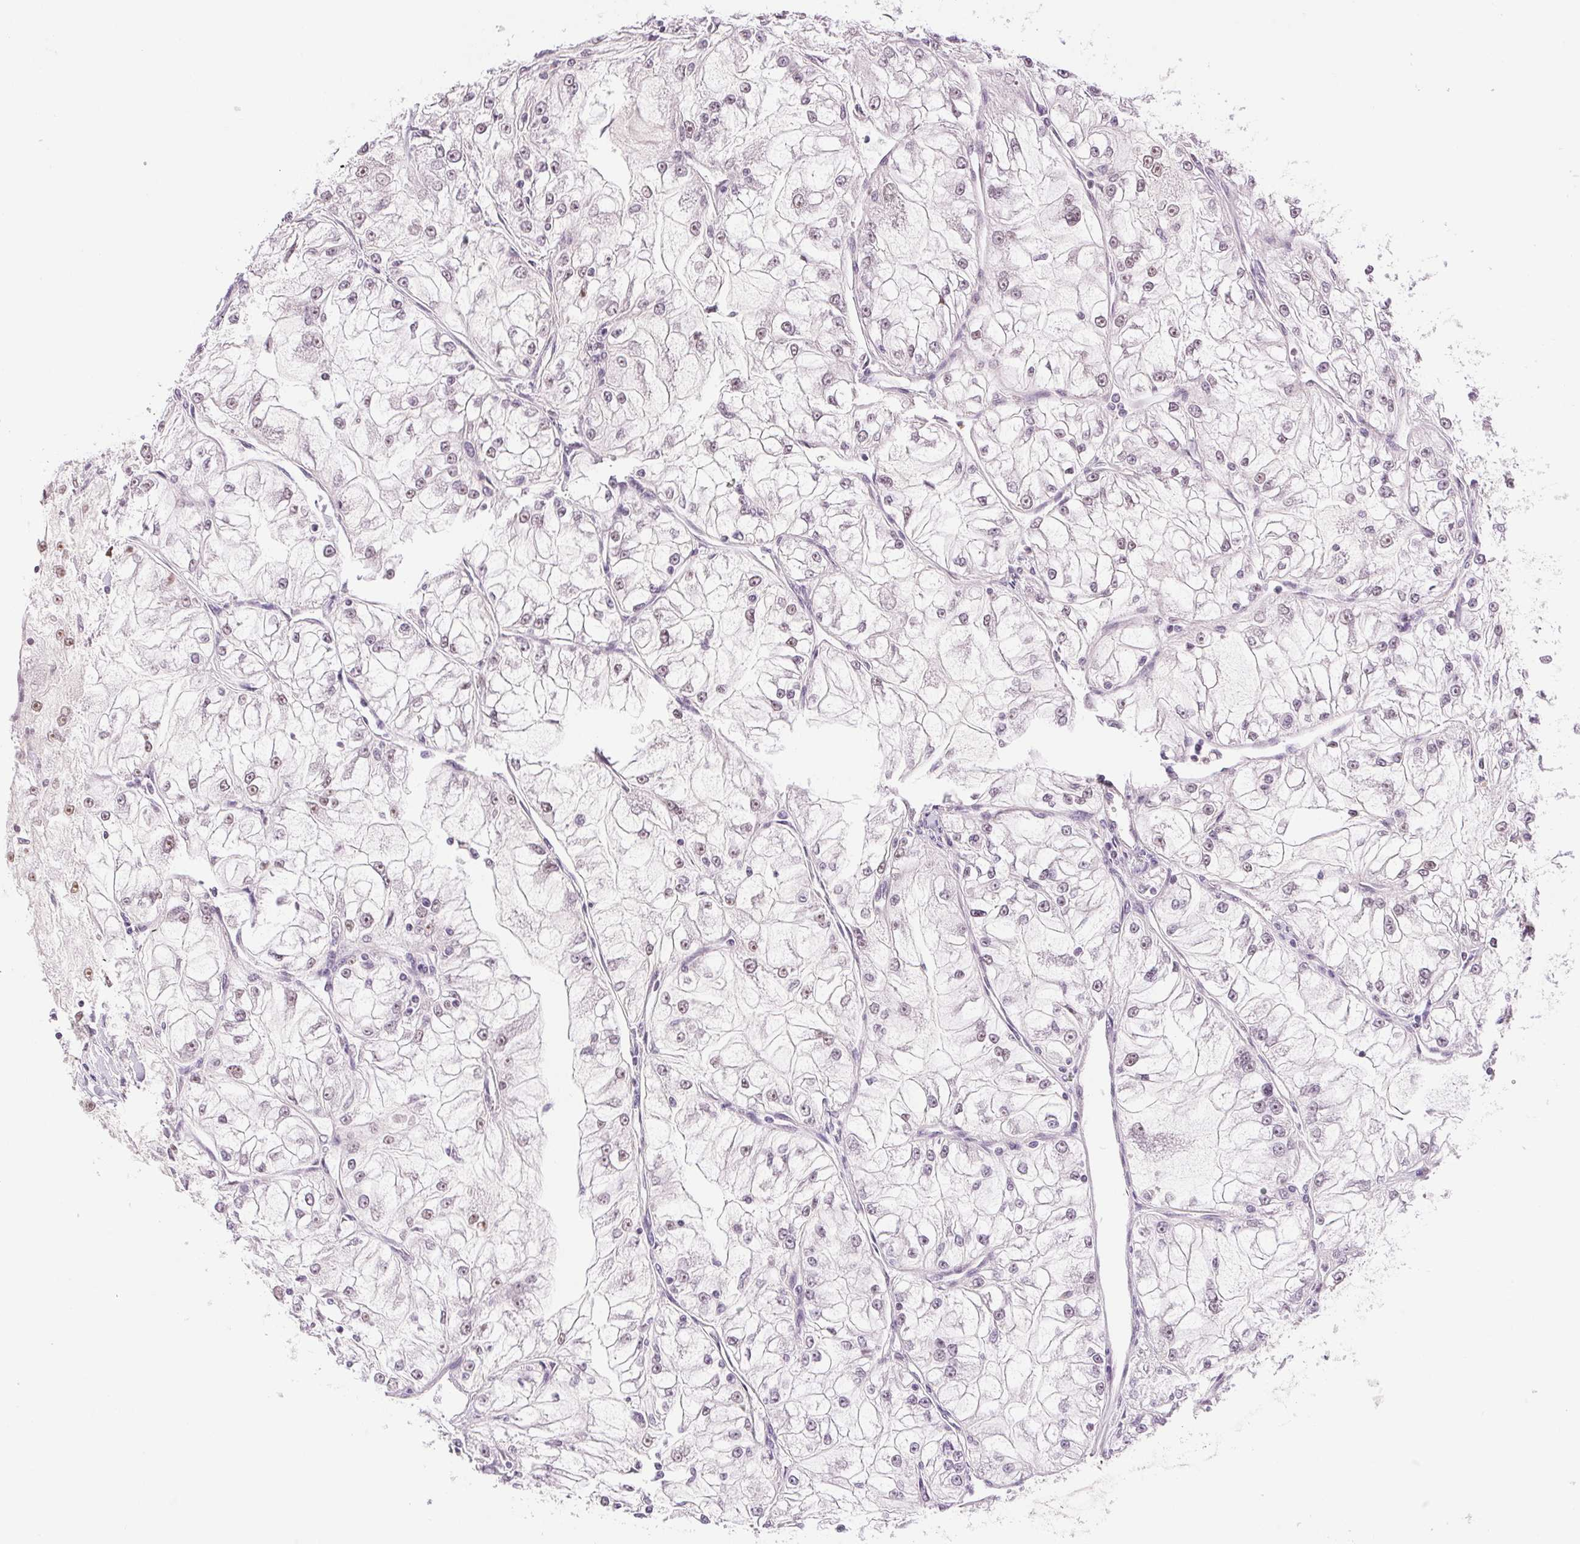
{"staining": {"intensity": "weak", "quantity": "<25%", "location": "nuclear"}, "tissue": "renal cancer", "cell_type": "Tumor cells", "image_type": "cancer", "snomed": [{"axis": "morphology", "description": "Adenocarcinoma, NOS"}, {"axis": "topography", "description": "Kidney"}], "caption": "This is an immunohistochemistry image of renal adenocarcinoma. There is no expression in tumor cells.", "gene": "RPRD1B", "patient": {"sex": "female", "age": 72}}